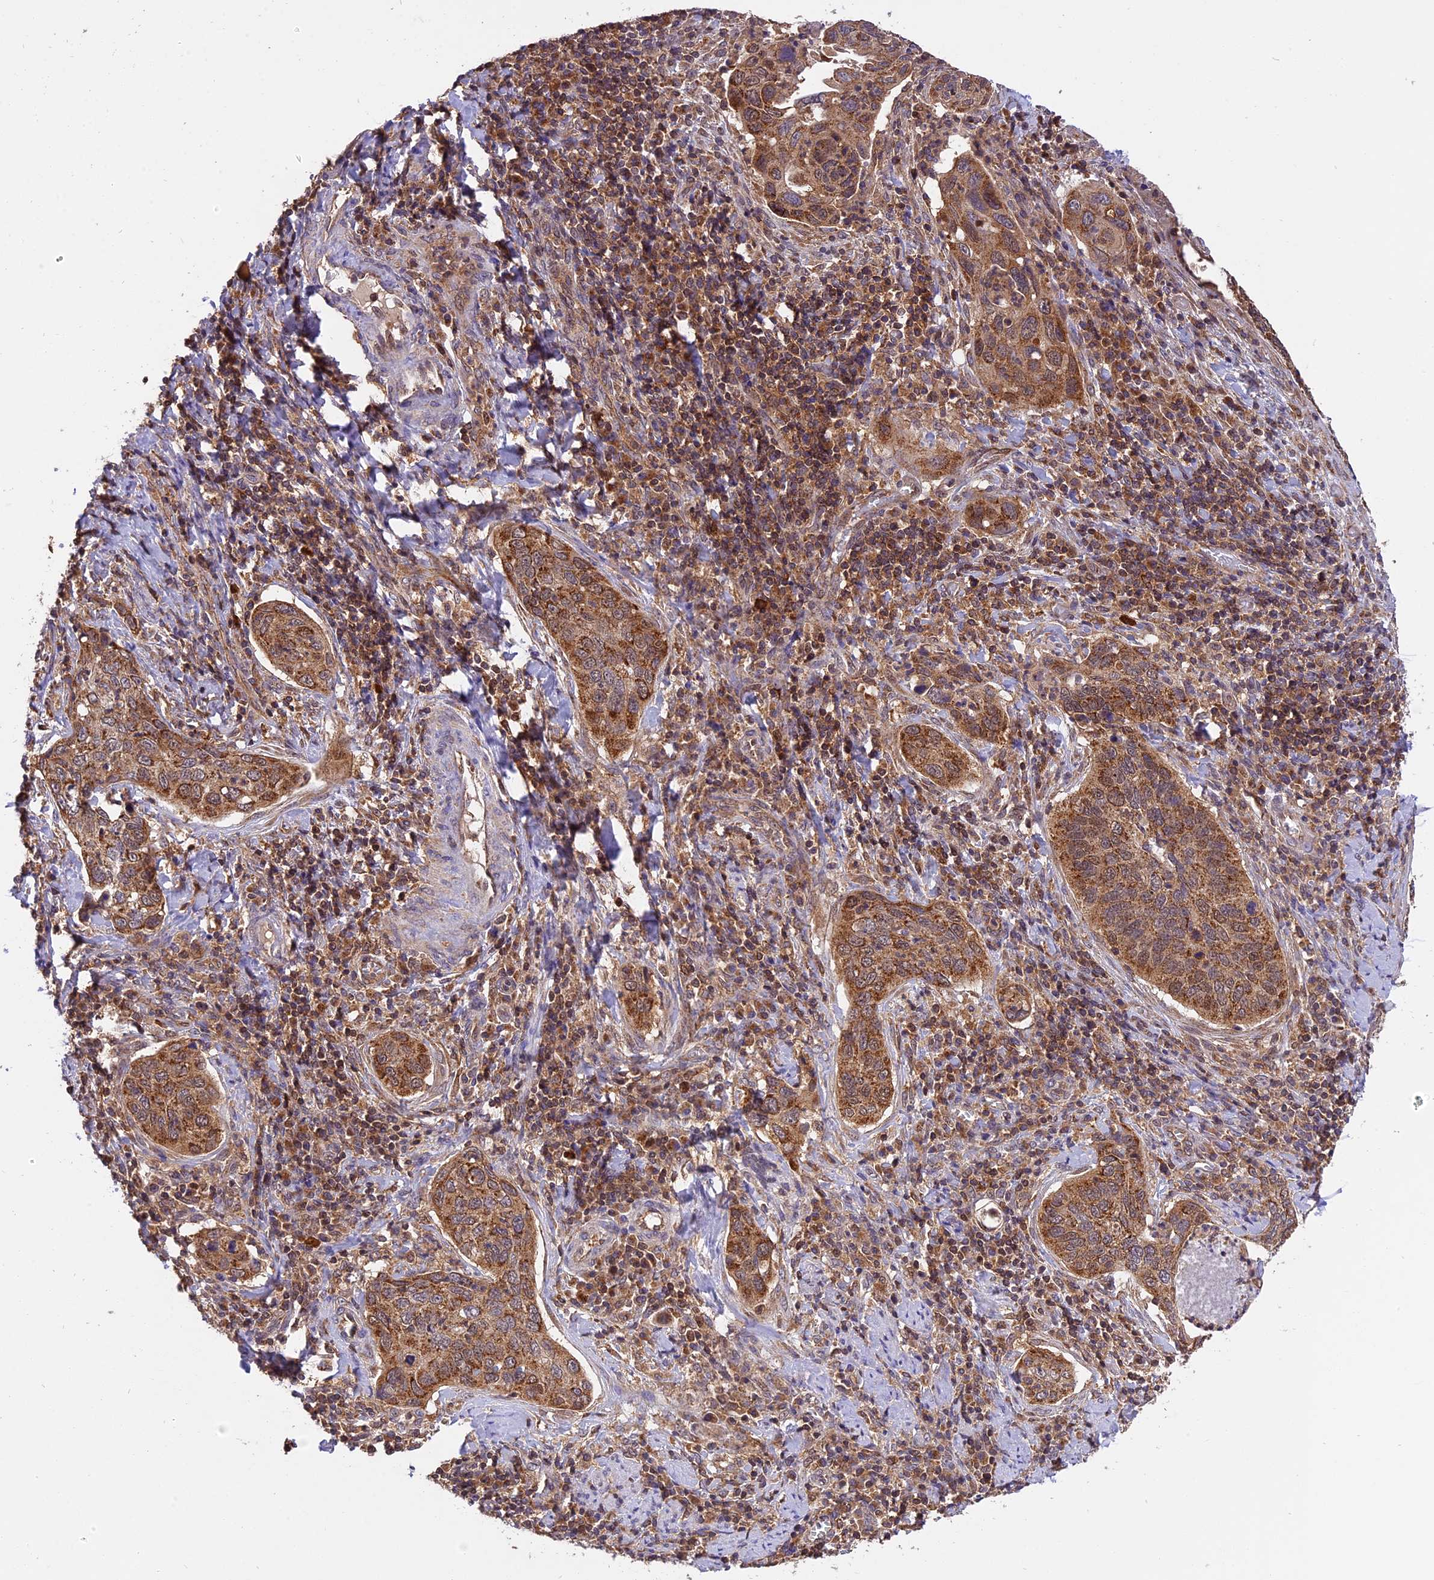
{"staining": {"intensity": "moderate", "quantity": ">75%", "location": "cytoplasmic/membranous"}, "tissue": "cervical cancer", "cell_type": "Tumor cells", "image_type": "cancer", "snomed": [{"axis": "morphology", "description": "Squamous cell carcinoma, NOS"}, {"axis": "topography", "description": "Cervix"}], "caption": "High-magnification brightfield microscopy of cervical cancer (squamous cell carcinoma) stained with DAB (brown) and counterstained with hematoxylin (blue). tumor cells exhibit moderate cytoplasmic/membranous expression is identified in approximately>75% of cells.", "gene": "PEX3", "patient": {"sex": "female", "age": 53}}